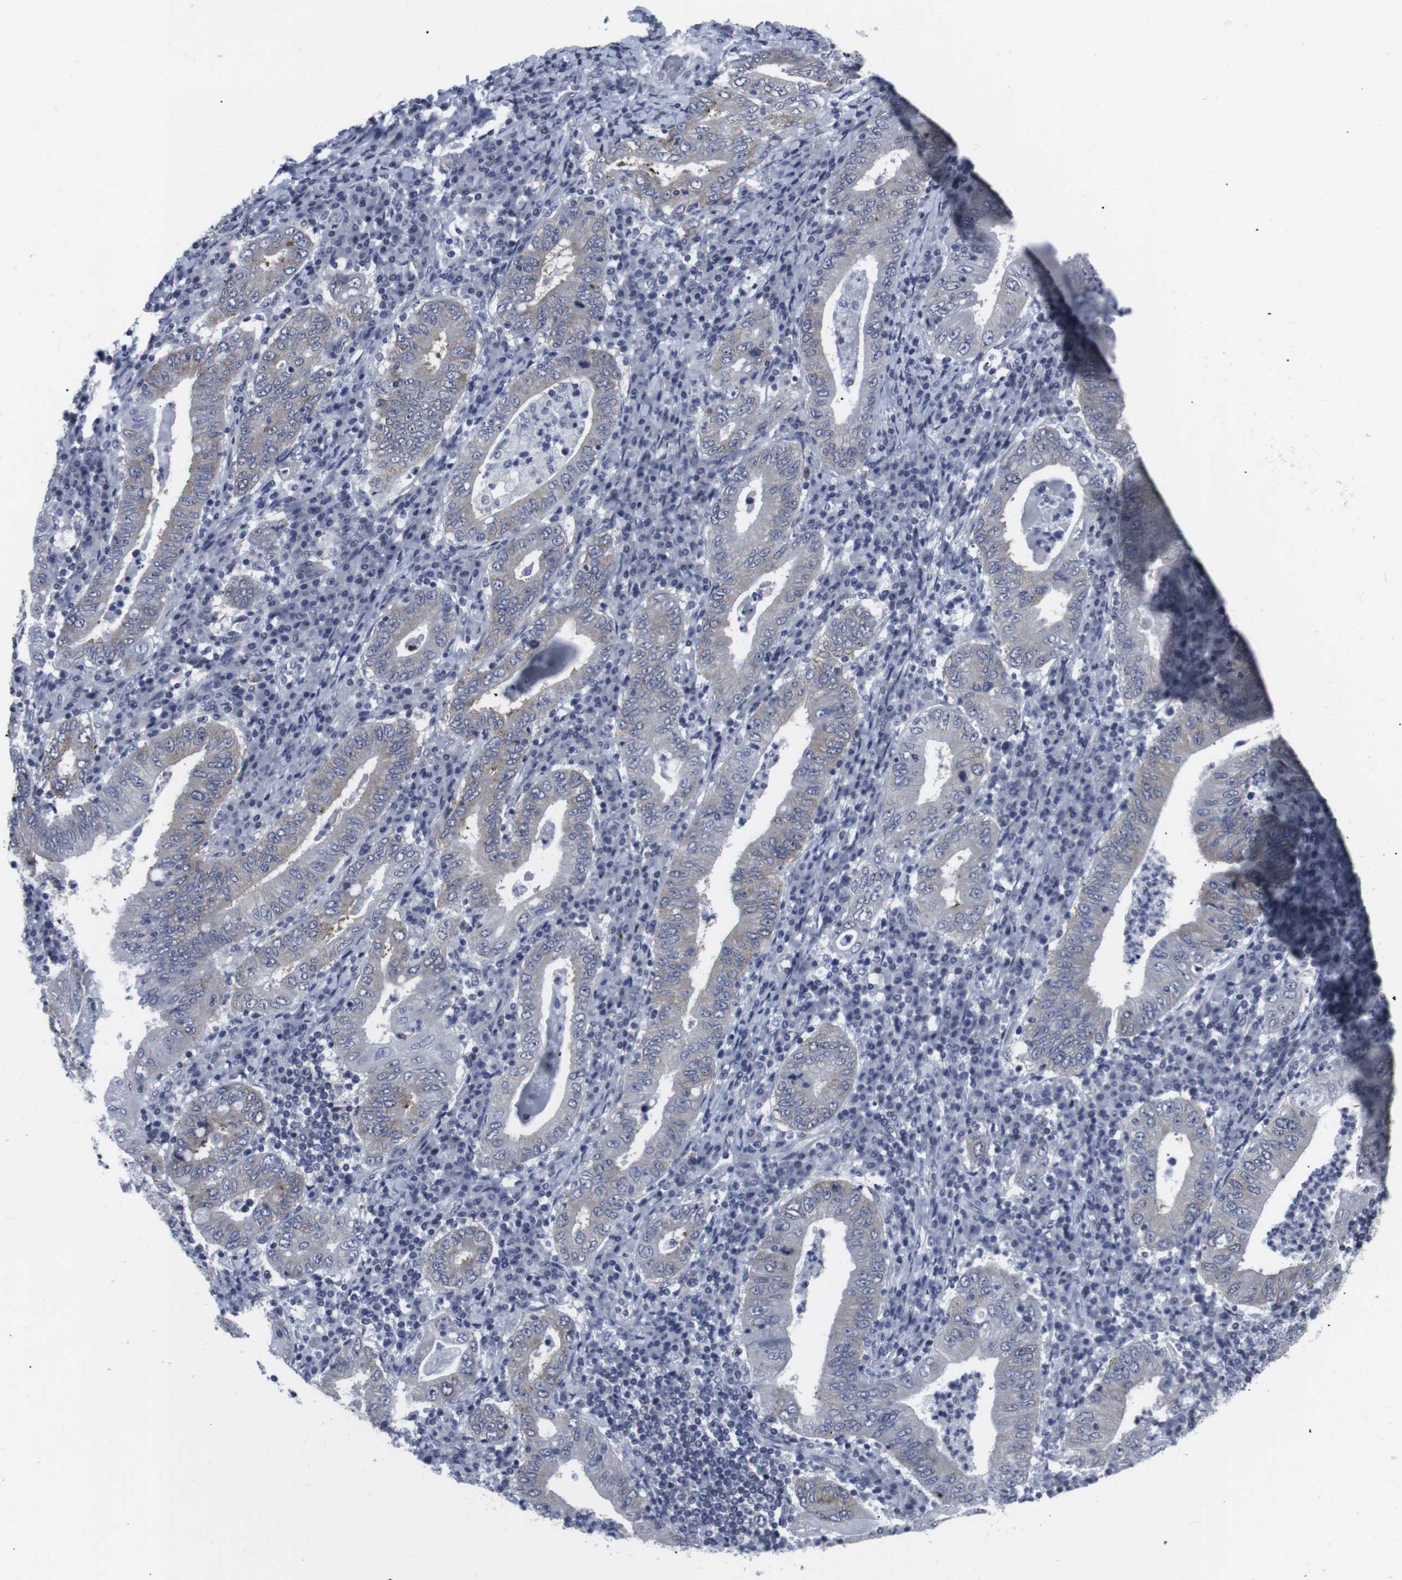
{"staining": {"intensity": "negative", "quantity": "none", "location": "none"}, "tissue": "stomach cancer", "cell_type": "Tumor cells", "image_type": "cancer", "snomed": [{"axis": "morphology", "description": "Normal tissue, NOS"}, {"axis": "morphology", "description": "Adenocarcinoma, NOS"}, {"axis": "topography", "description": "Esophagus"}, {"axis": "topography", "description": "Stomach, upper"}, {"axis": "topography", "description": "Peripheral nerve tissue"}], "caption": "Immunohistochemical staining of human adenocarcinoma (stomach) shows no significant positivity in tumor cells. (Brightfield microscopy of DAB IHC at high magnification).", "gene": "GEMIN2", "patient": {"sex": "male", "age": 62}}